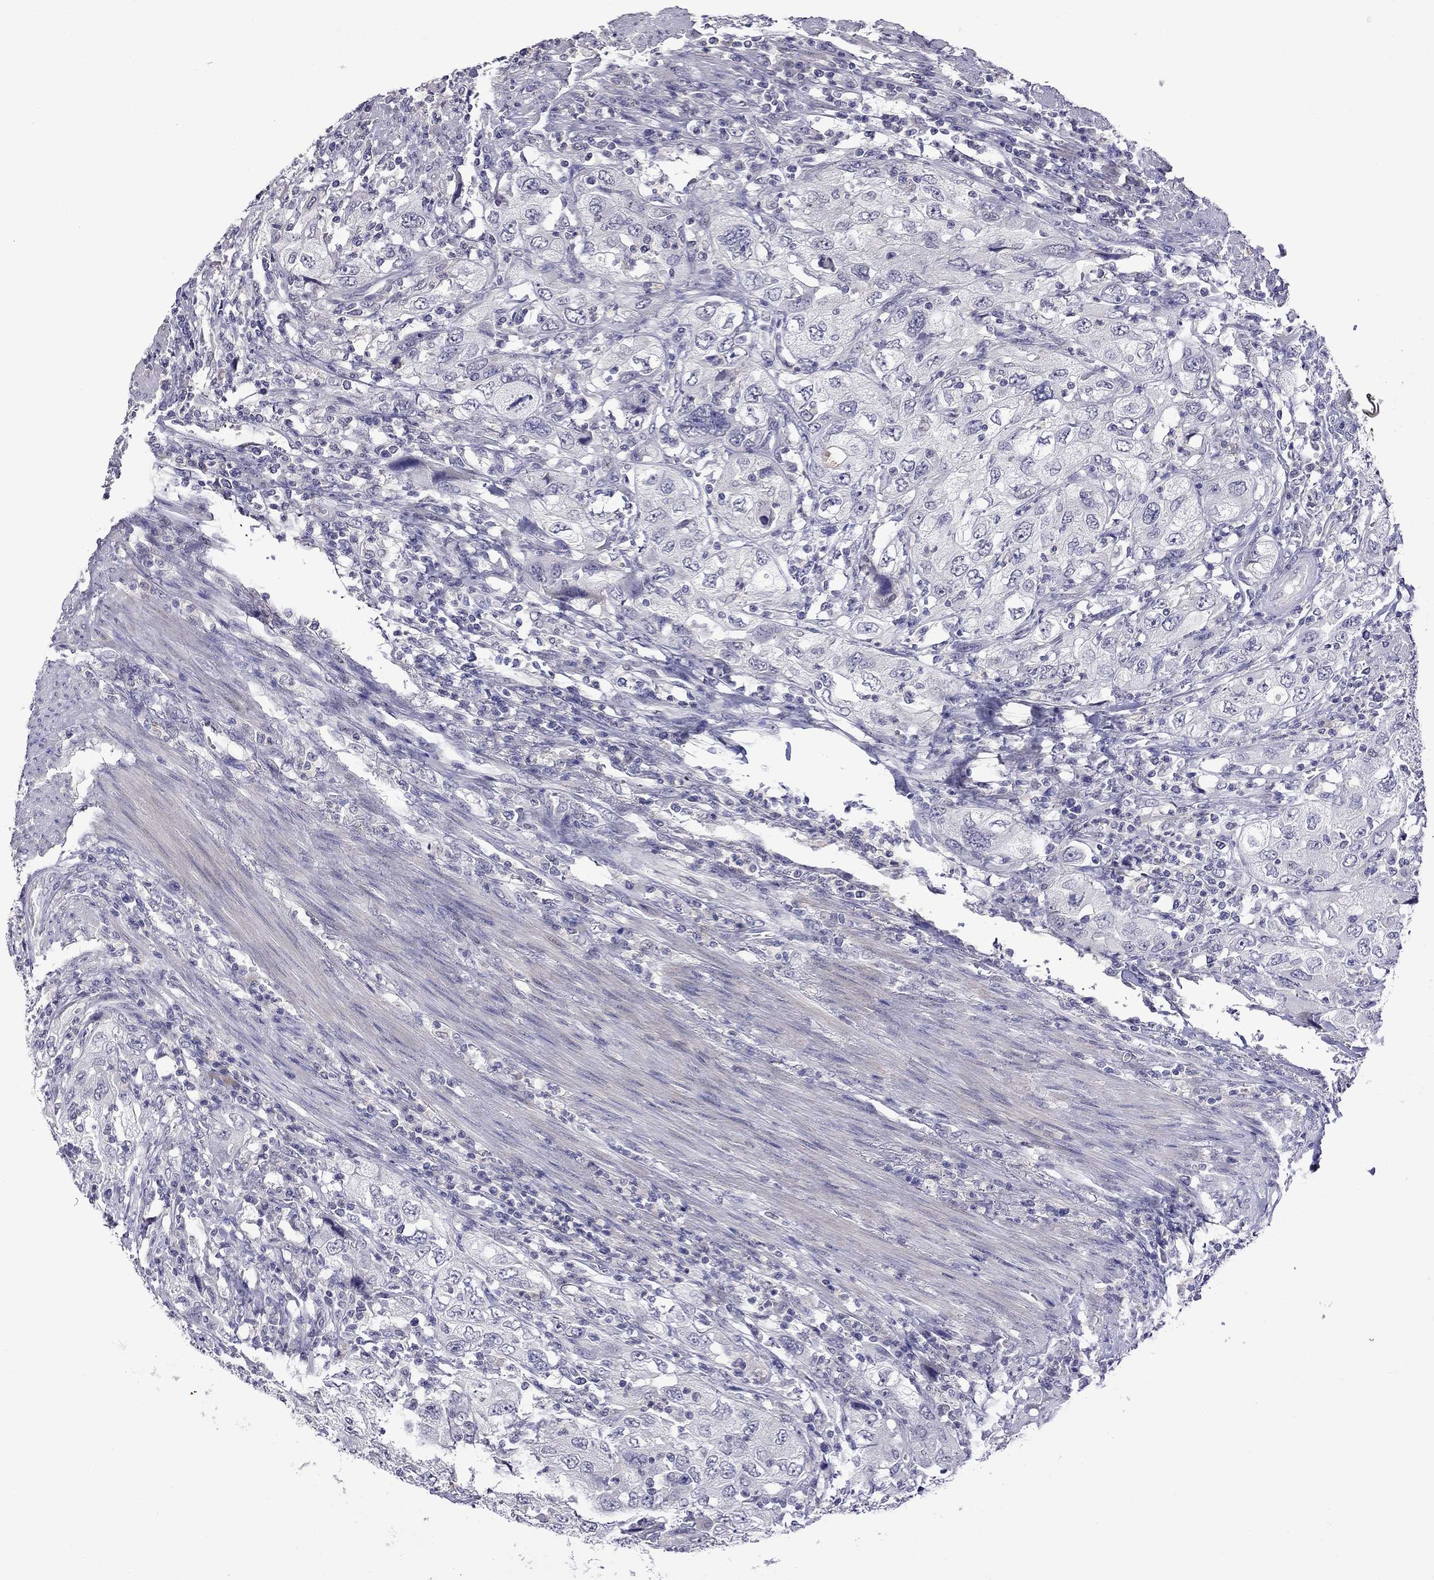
{"staining": {"intensity": "negative", "quantity": "none", "location": "none"}, "tissue": "urothelial cancer", "cell_type": "Tumor cells", "image_type": "cancer", "snomed": [{"axis": "morphology", "description": "Urothelial carcinoma, High grade"}, {"axis": "topography", "description": "Urinary bladder"}], "caption": "High-grade urothelial carcinoma stained for a protein using immunohistochemistry (IHC) demonstrates no staining tumor cells.", "gene": "STAR", "patient": {"sex": "male", "age": 76}}